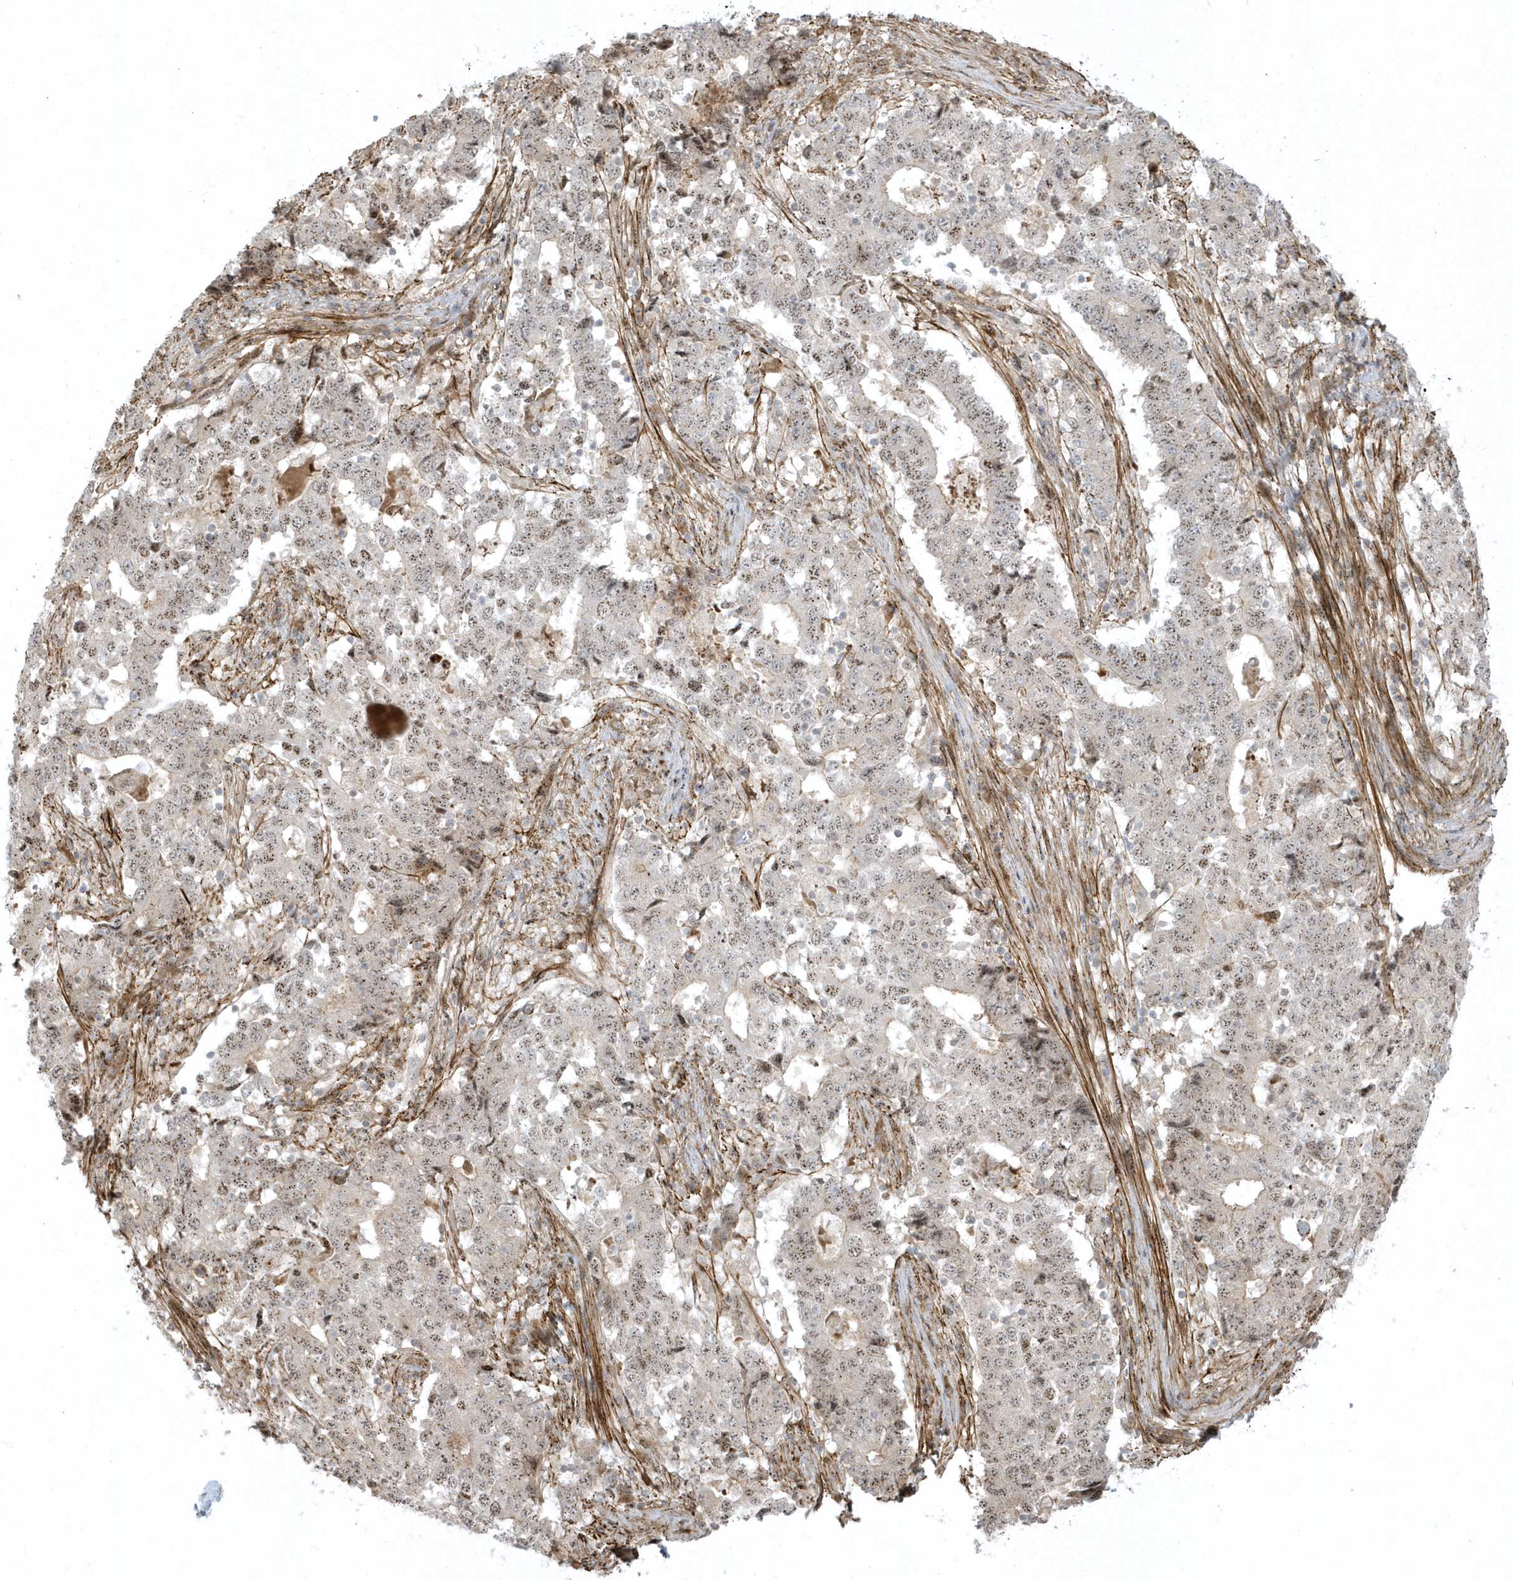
{"staining": {"intensity": "weak", "quantity": "25%-75%", "location": "nuclear"}, "tissue": "stomach cancer", "cell_type": "Tumor cells", "image_type": "cancer", "snomed": [{"axis": "morphology", "description": "Adenocarcinoma, NOS"}, {"axis": "topography", "description": "Stomach"}], "caption": "Protein expression analysis of human adenocarcinoma (stomach) reveals weak nuclear expression in about 25%-75% of tumor cells. (brown staining indicates protein expression, while blue staining denotes nuclei).", "gene": "MASP2", "patient": {"sex": "male", "age": 59}}